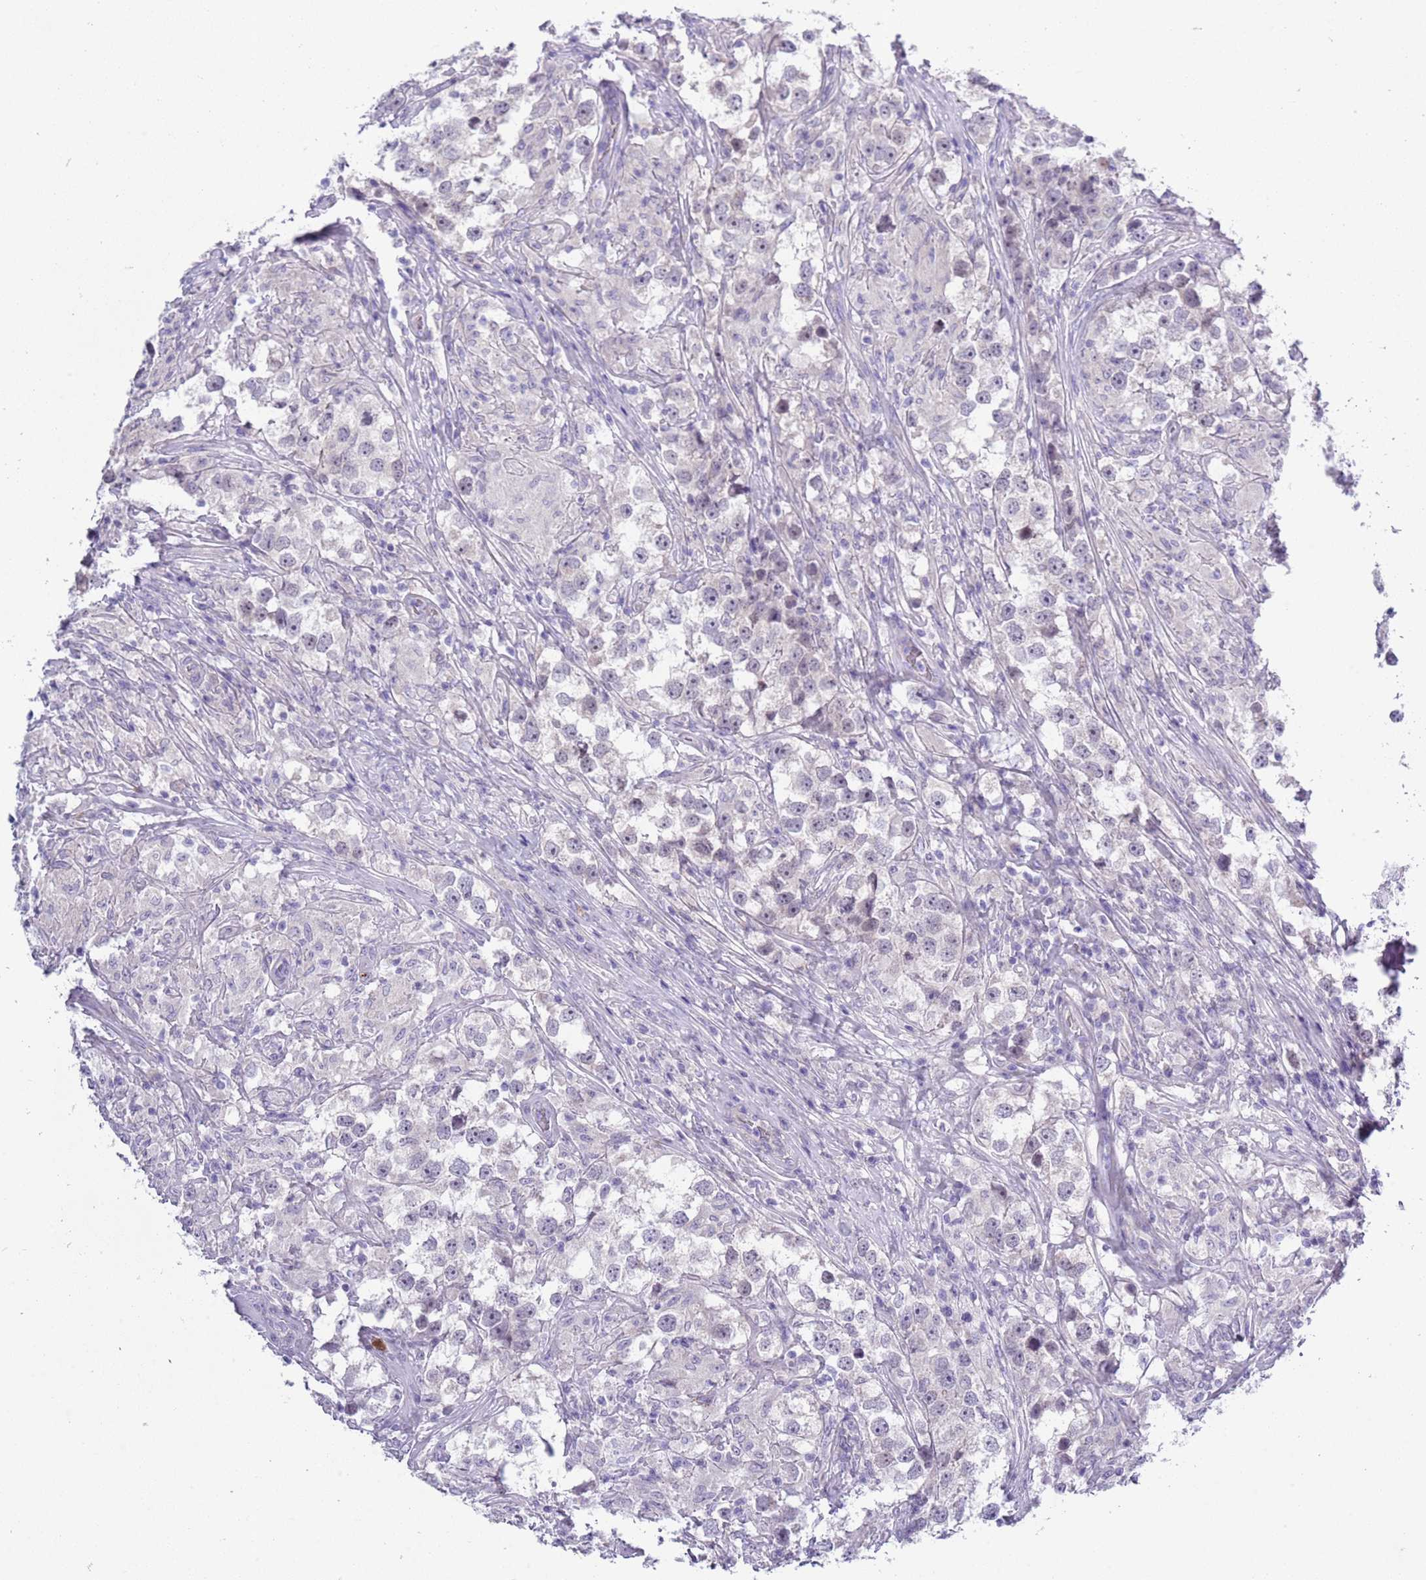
{"staining": {"intensity": "negative", "quantity": "none", "location": "none"}, "tissue": "testis cancer", "cell_type": "Tumor cells", "image_type": "cancer", "snomed": [{"axis": "morphology", "description": "Seminoma, NOS"}, {"axis": "topography", "description": "Testis"}], "caption": "Seminoma (testis) was stained to show a protein in brown. There is no significant staining in tumor cells.", "gene": "ZFP2", "patient": {"sex": "male", "age": 46}}